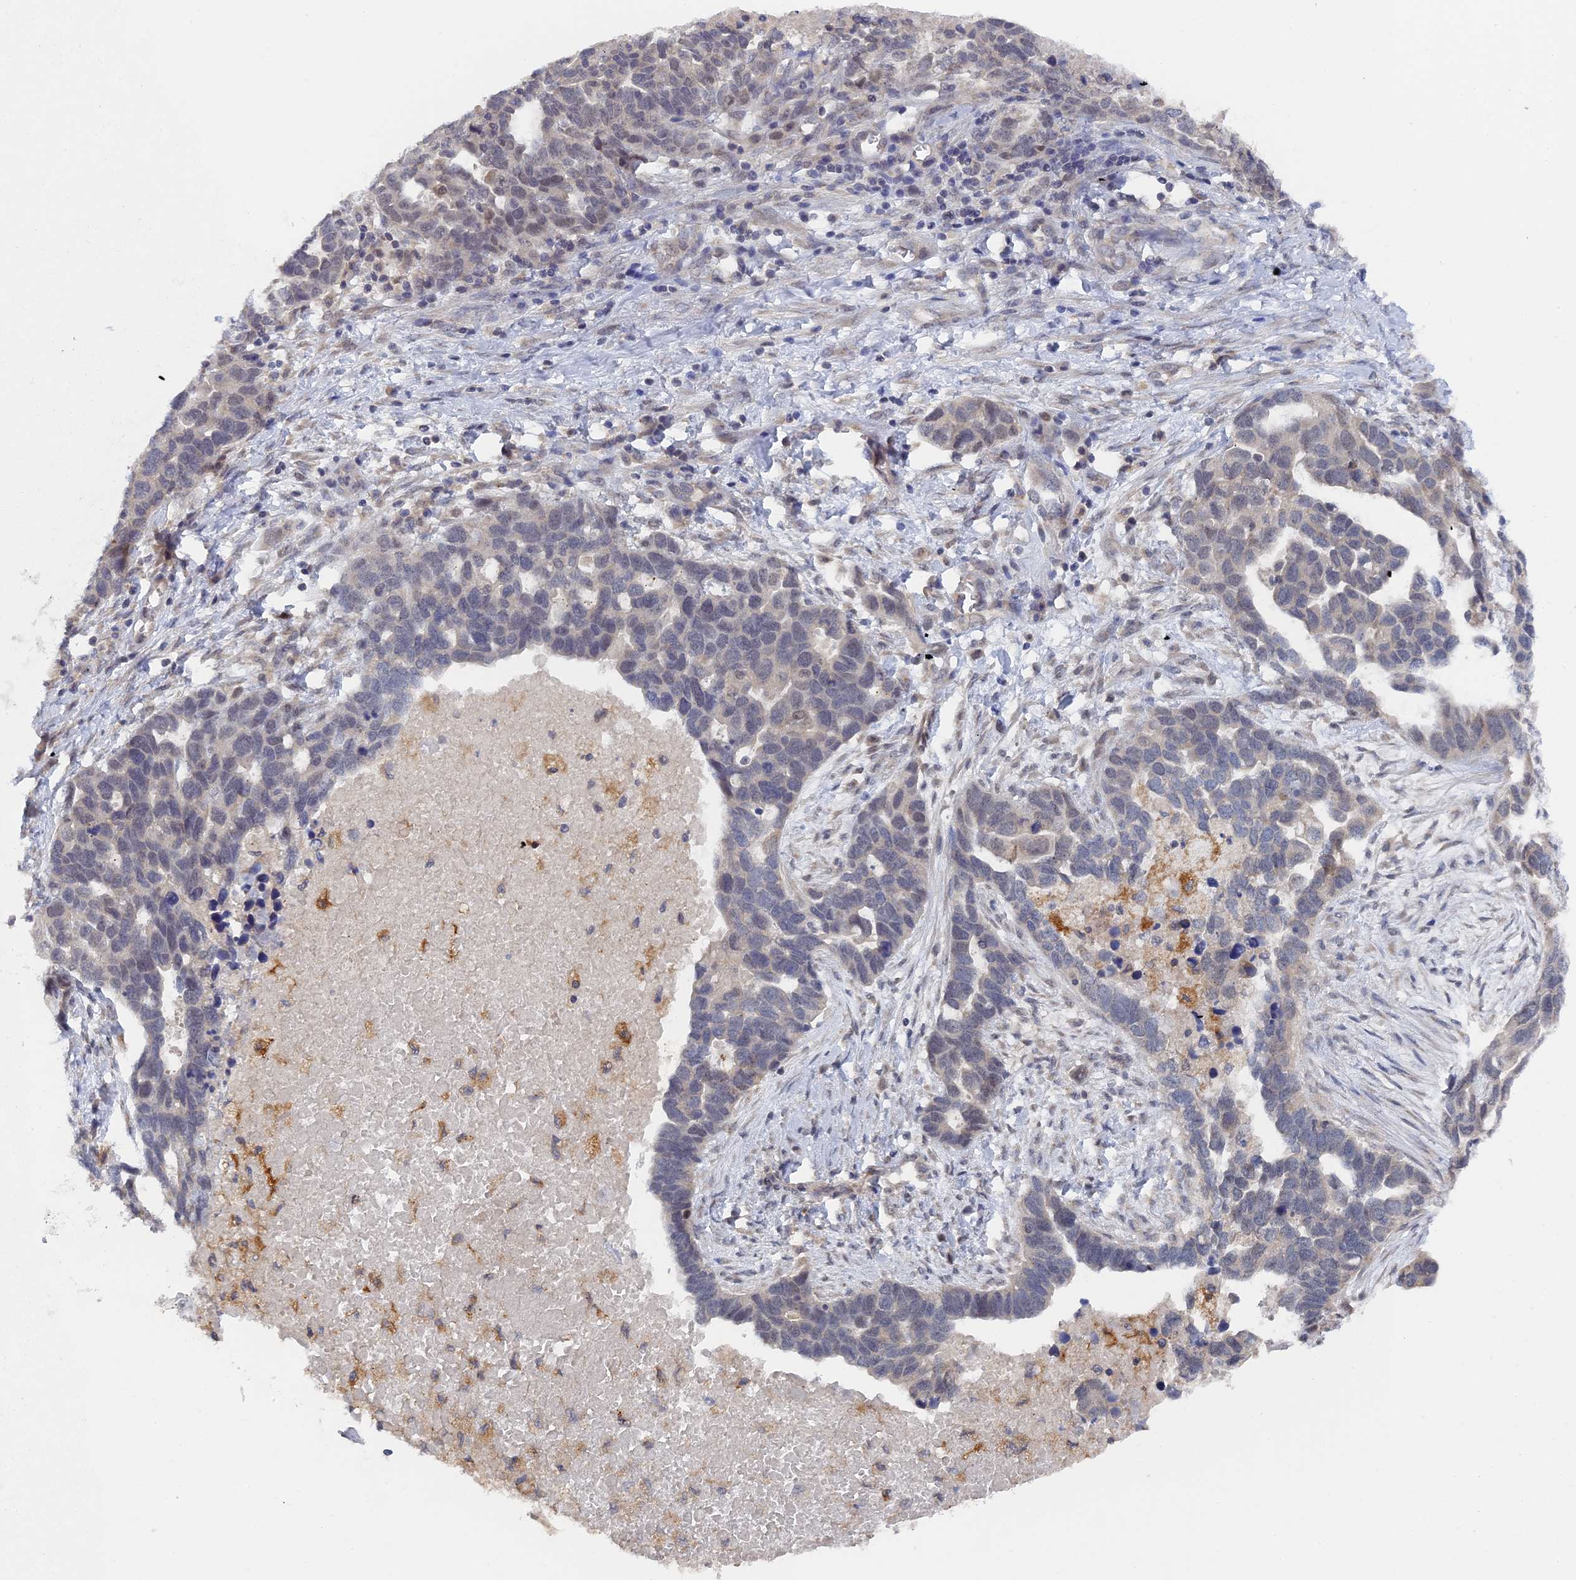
{"staining": {"intensity": "negative", "quantity": "none", "location": "none"}, "tissue": "ovarian cancer", "cell_type": "Tumor cells", "image_type": "cancer", "snomed": [{"axis": "morphology", "description": "Cystadenocarcinoma, serous, NOS"}, {"axis": "topography", "description": "Ovary"}], "caption": "DAB (3,3'-diaminobenzidine) immunohistochemical staining of serous cystadenocarcinoma (ovarian) exhibits no significant staining in tumor cells.", "gene": "MIGA2", "patient": {"sex": "female", "age": 54}}